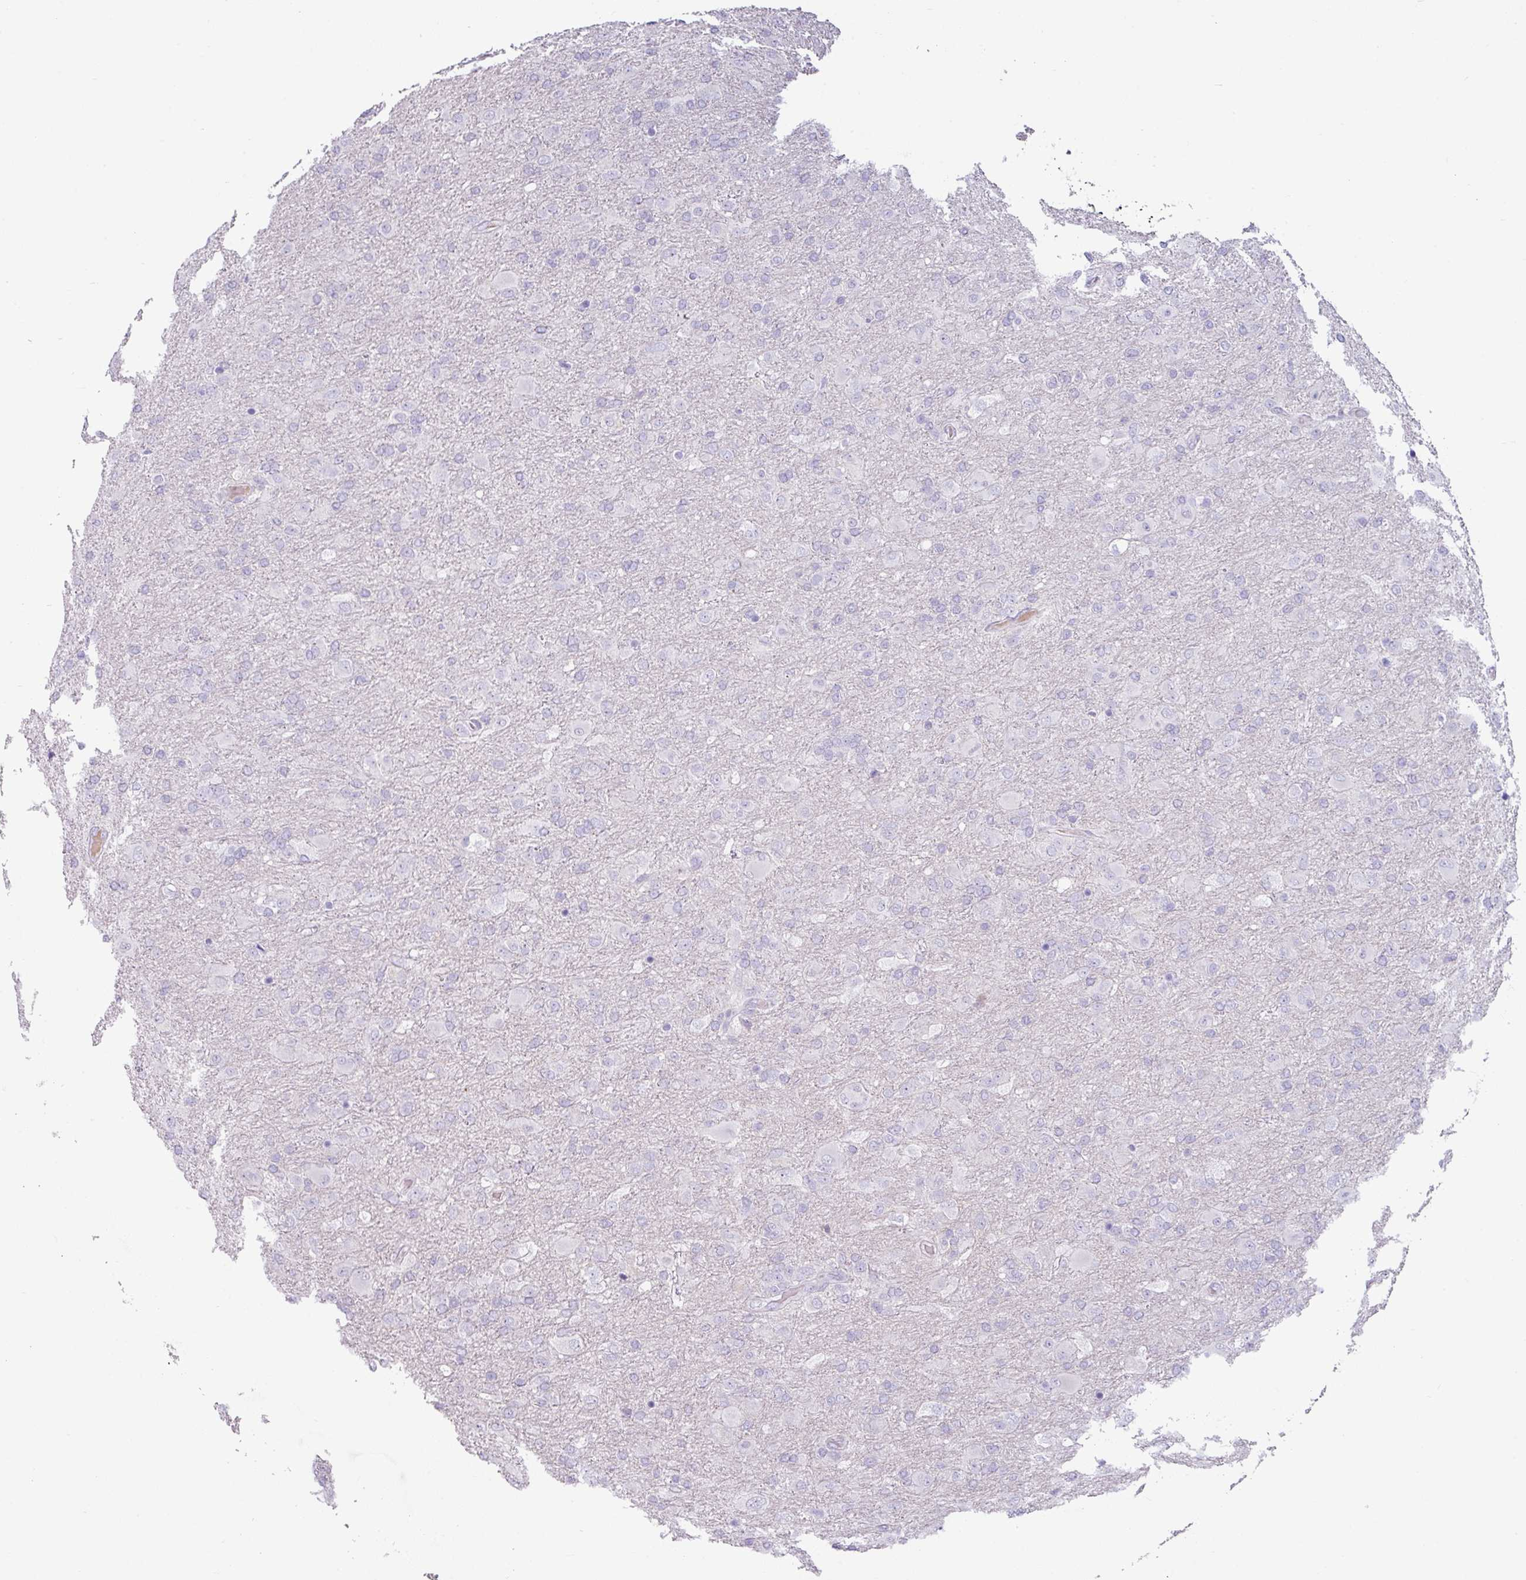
{"staining": {"intensity": "negative", "quantity": "none", "location": "none"}, "tissue": "glioma", "cell_type": "Tumor cells", "image_type": "cancer", "snomed": [{"axis": "morphology", "description": "Glioma, malignant, Low grade"}, {"axis": "topography", "description": "Brain"}], "caption": "Tumor cells show no significant positivity in glioma.", "gene": "CLCA1", "patient": {"sex": "male", "age": 65}}